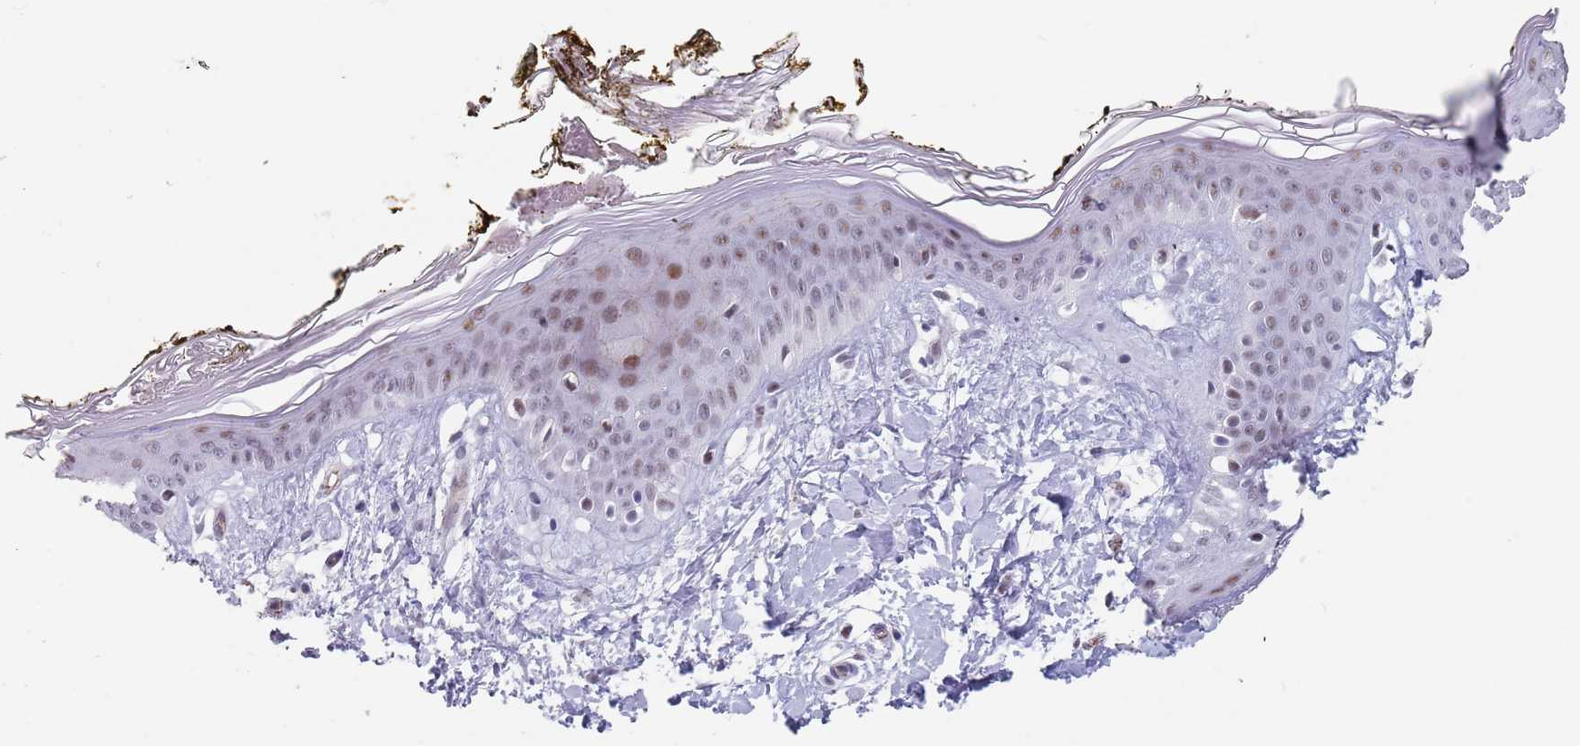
{"staining": {"intensity": "weak", "quantity": "<25%", "location": "nuclear"}, "tissue": "skin", "cell_type": "Fibroblasts", "image_type": "normal", "snomed": [{"axis": "morphology", "description": "Normal tissue, NOS"}, {"axis": "topography", "description": "Skin"}], "caption": "Fibroblasts show no significant protein expression in unremarkable skin. (DAB (3,3'-diaminobenzidine) immunohistochemistry (IHC) with hematoxylin counter stain).", "gene": "OR5A2", "patient": {"sex": "female", "age": 34}}